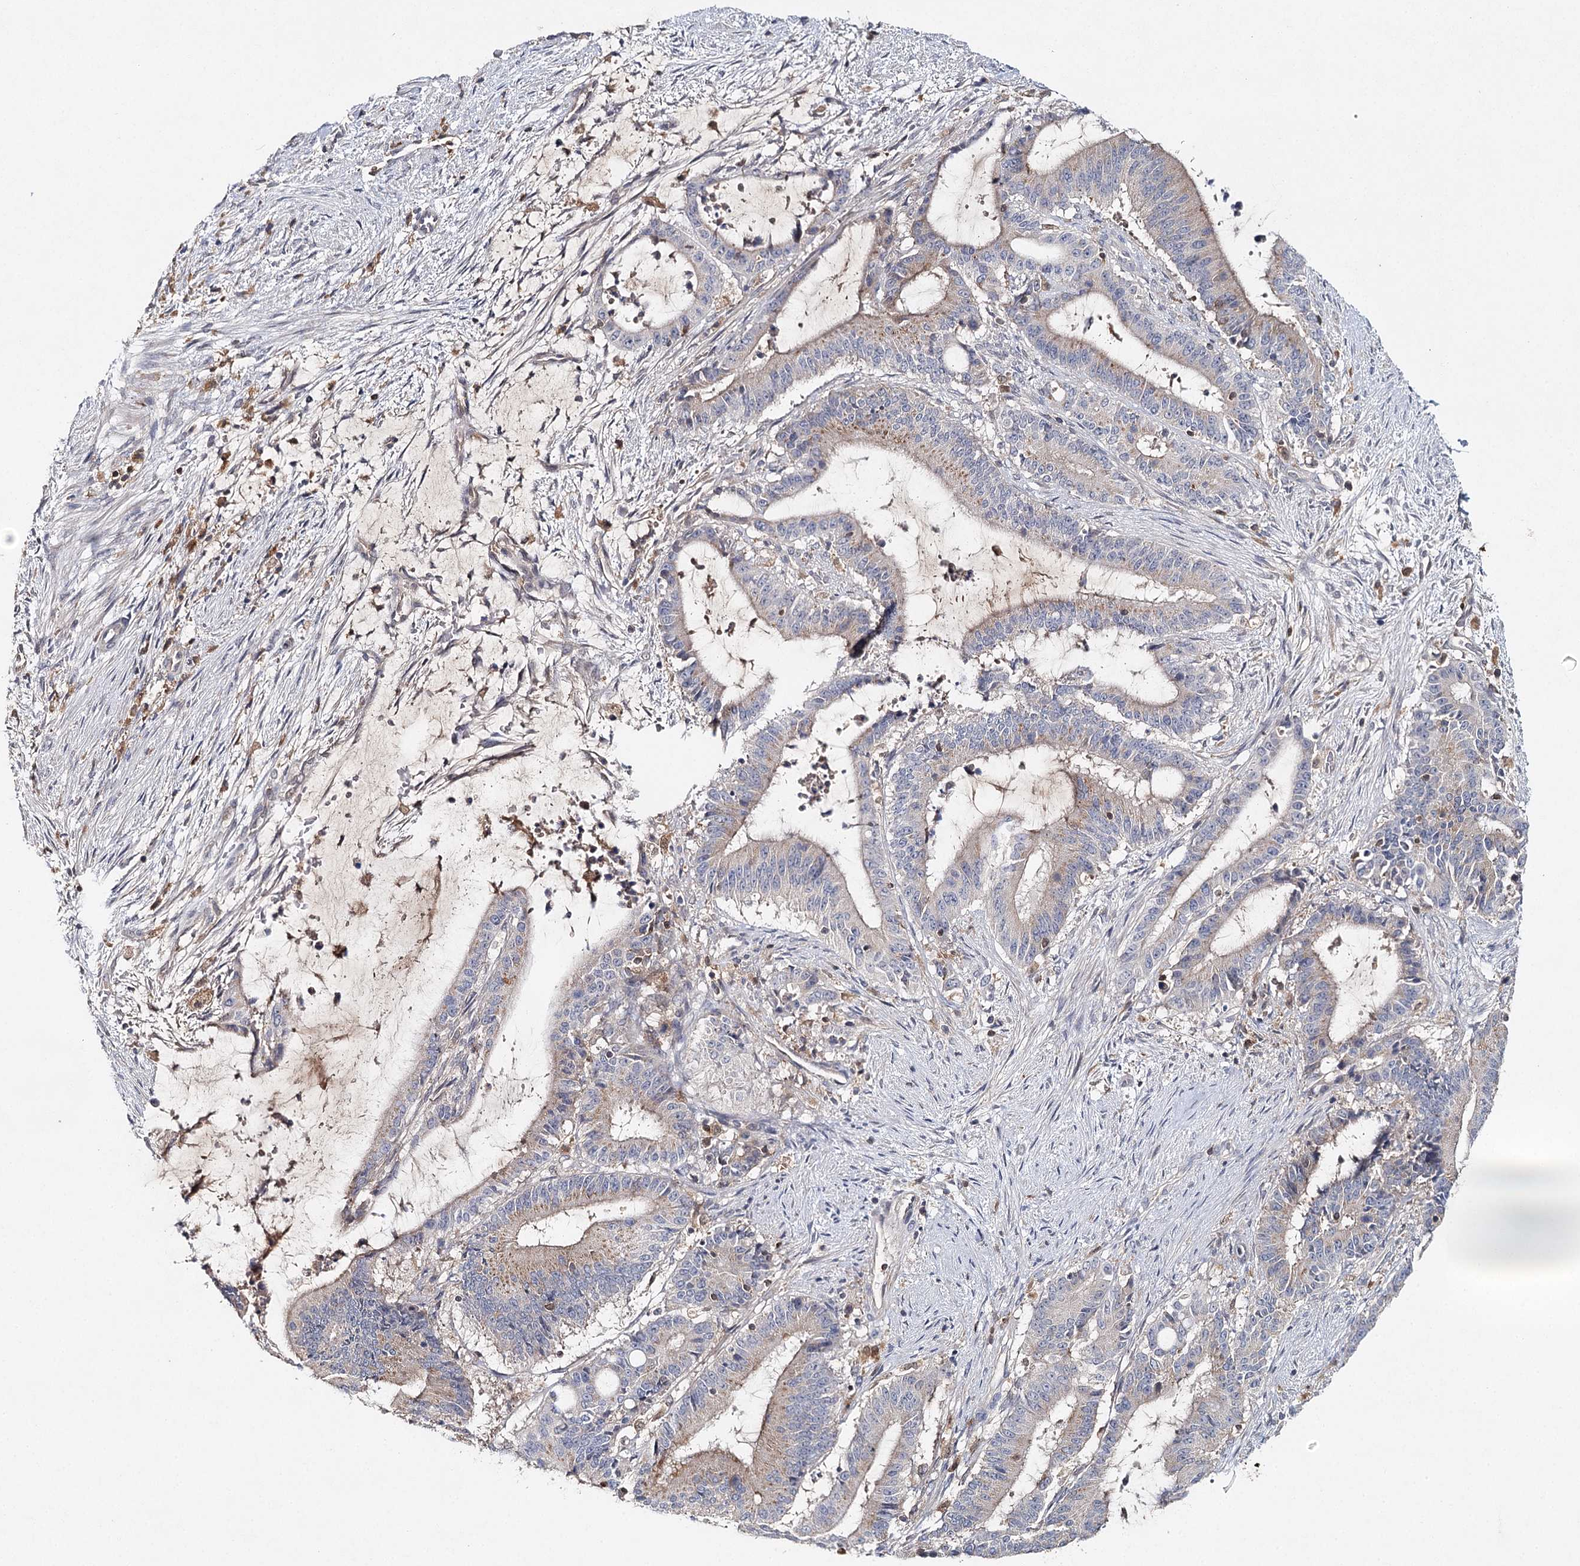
{"staining": {"intensity": "weak", "quantity": "<25%", "location": "cytoplasmic/membranous"}, "tissue": "liver cancer", "cell_type": "Tumor cells", "image_type": "cancer", "snomed": [{"axis": "morphology", "description": "Normal tissue, NOS"}, {"axis": "morphology", "description": "Cholangiocarcinoma"}, {"axis": "topography", "description": "Liver"}, {"axis": "topography", "description": "Peripheral nerve tissue"}], "caption": "This is a image of immunohistochemistry (IHC) staining of liver cancer, which shows no staining in tumor cells.", "gene": "SLC41A2", "patient": {"sex": "female", "age": 73}}